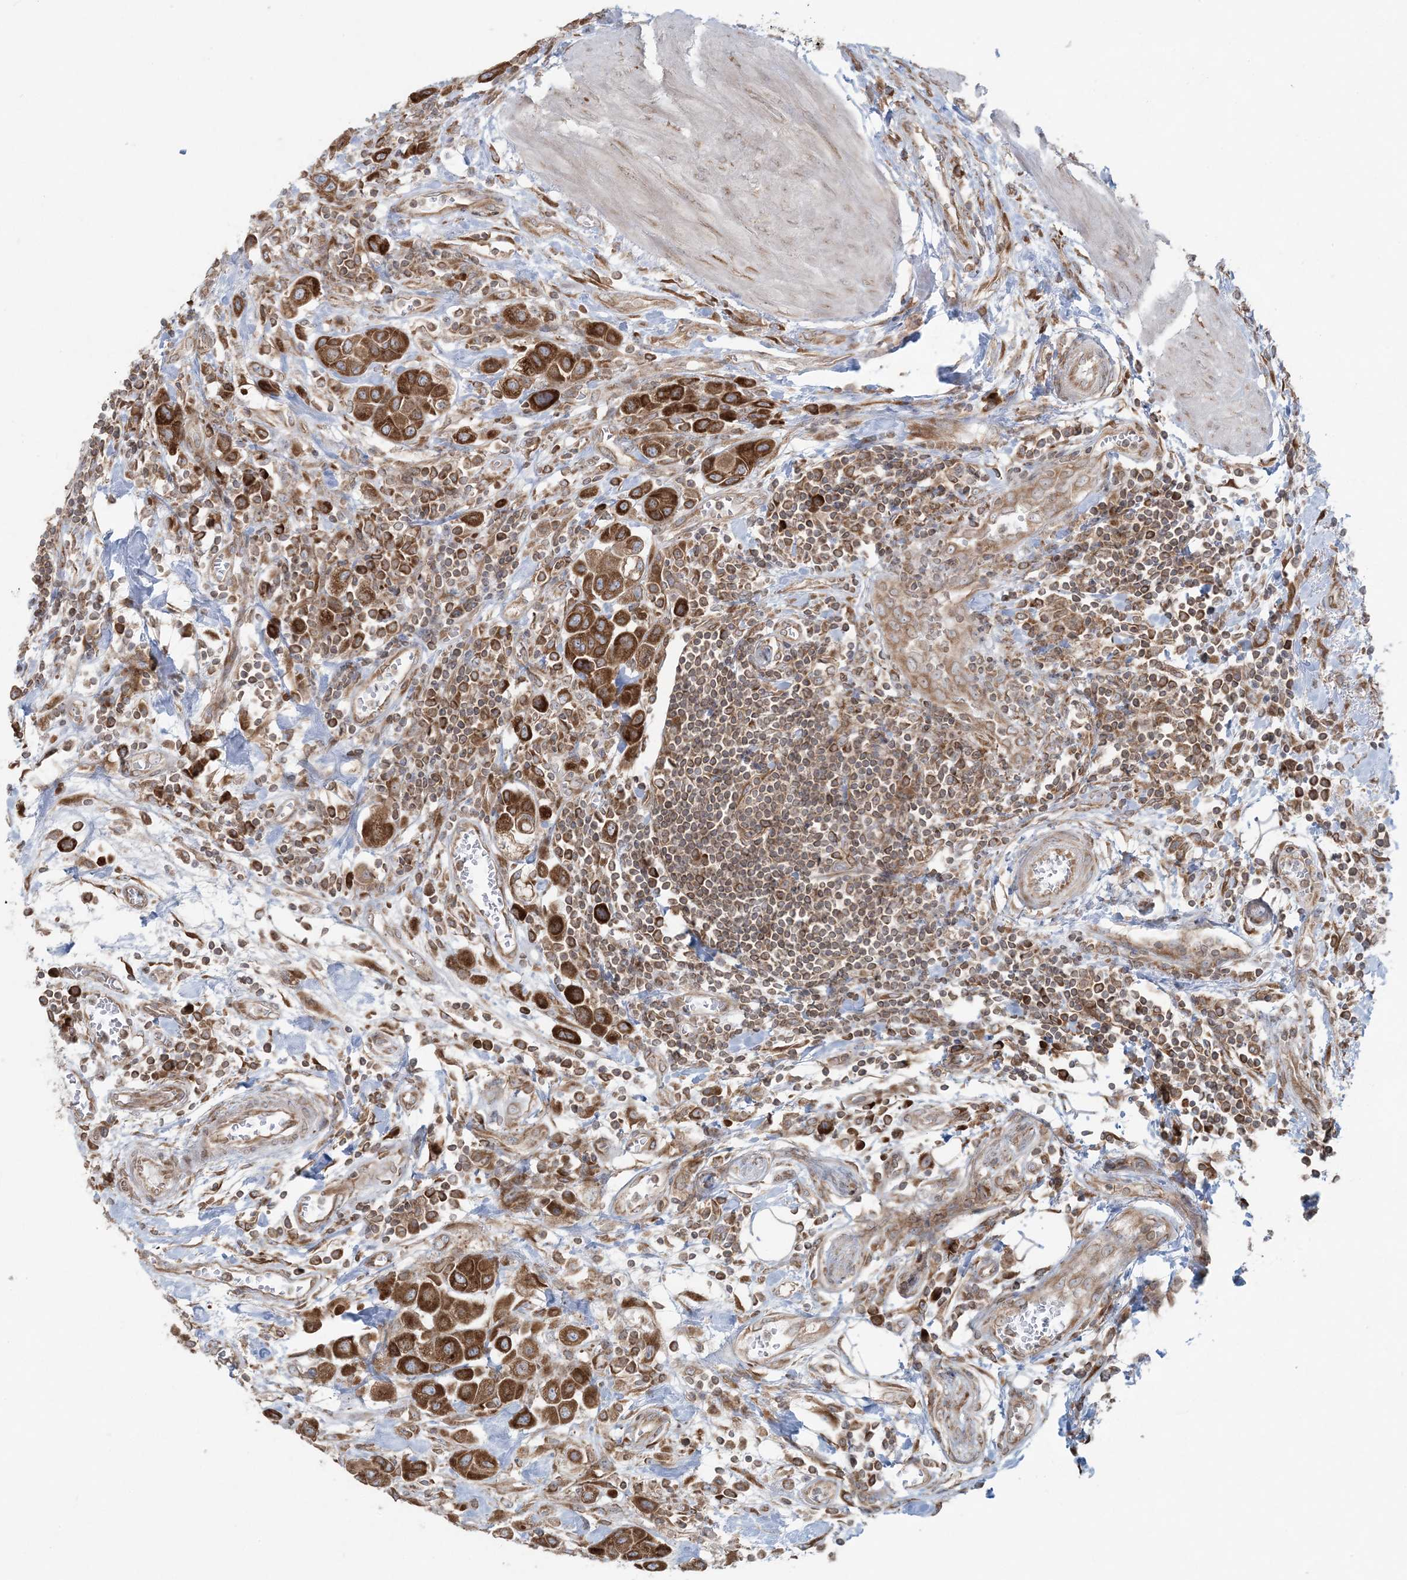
{"staining": {"intensity": "strong", "quantity": ">75%", "location": "cytoplasmic/membranous"}, "tissue": "urothelial cancer", "cell_type": "Tumor cells", "image_type": "cancer", "snomed": [{"axis": "morphology", "description": "Urothelial carcinoma, High grade"}, {"axis": "topography", "description": "Urinary bladder"}], "caption": "An image of human urothelial carcinoma (high-grade) stained for a protein reveals strong cytoplasmic/membranous brown staining in tumor cells.", "gene": "UBXN4", "patient": {"sex": "male", "age": 50}}